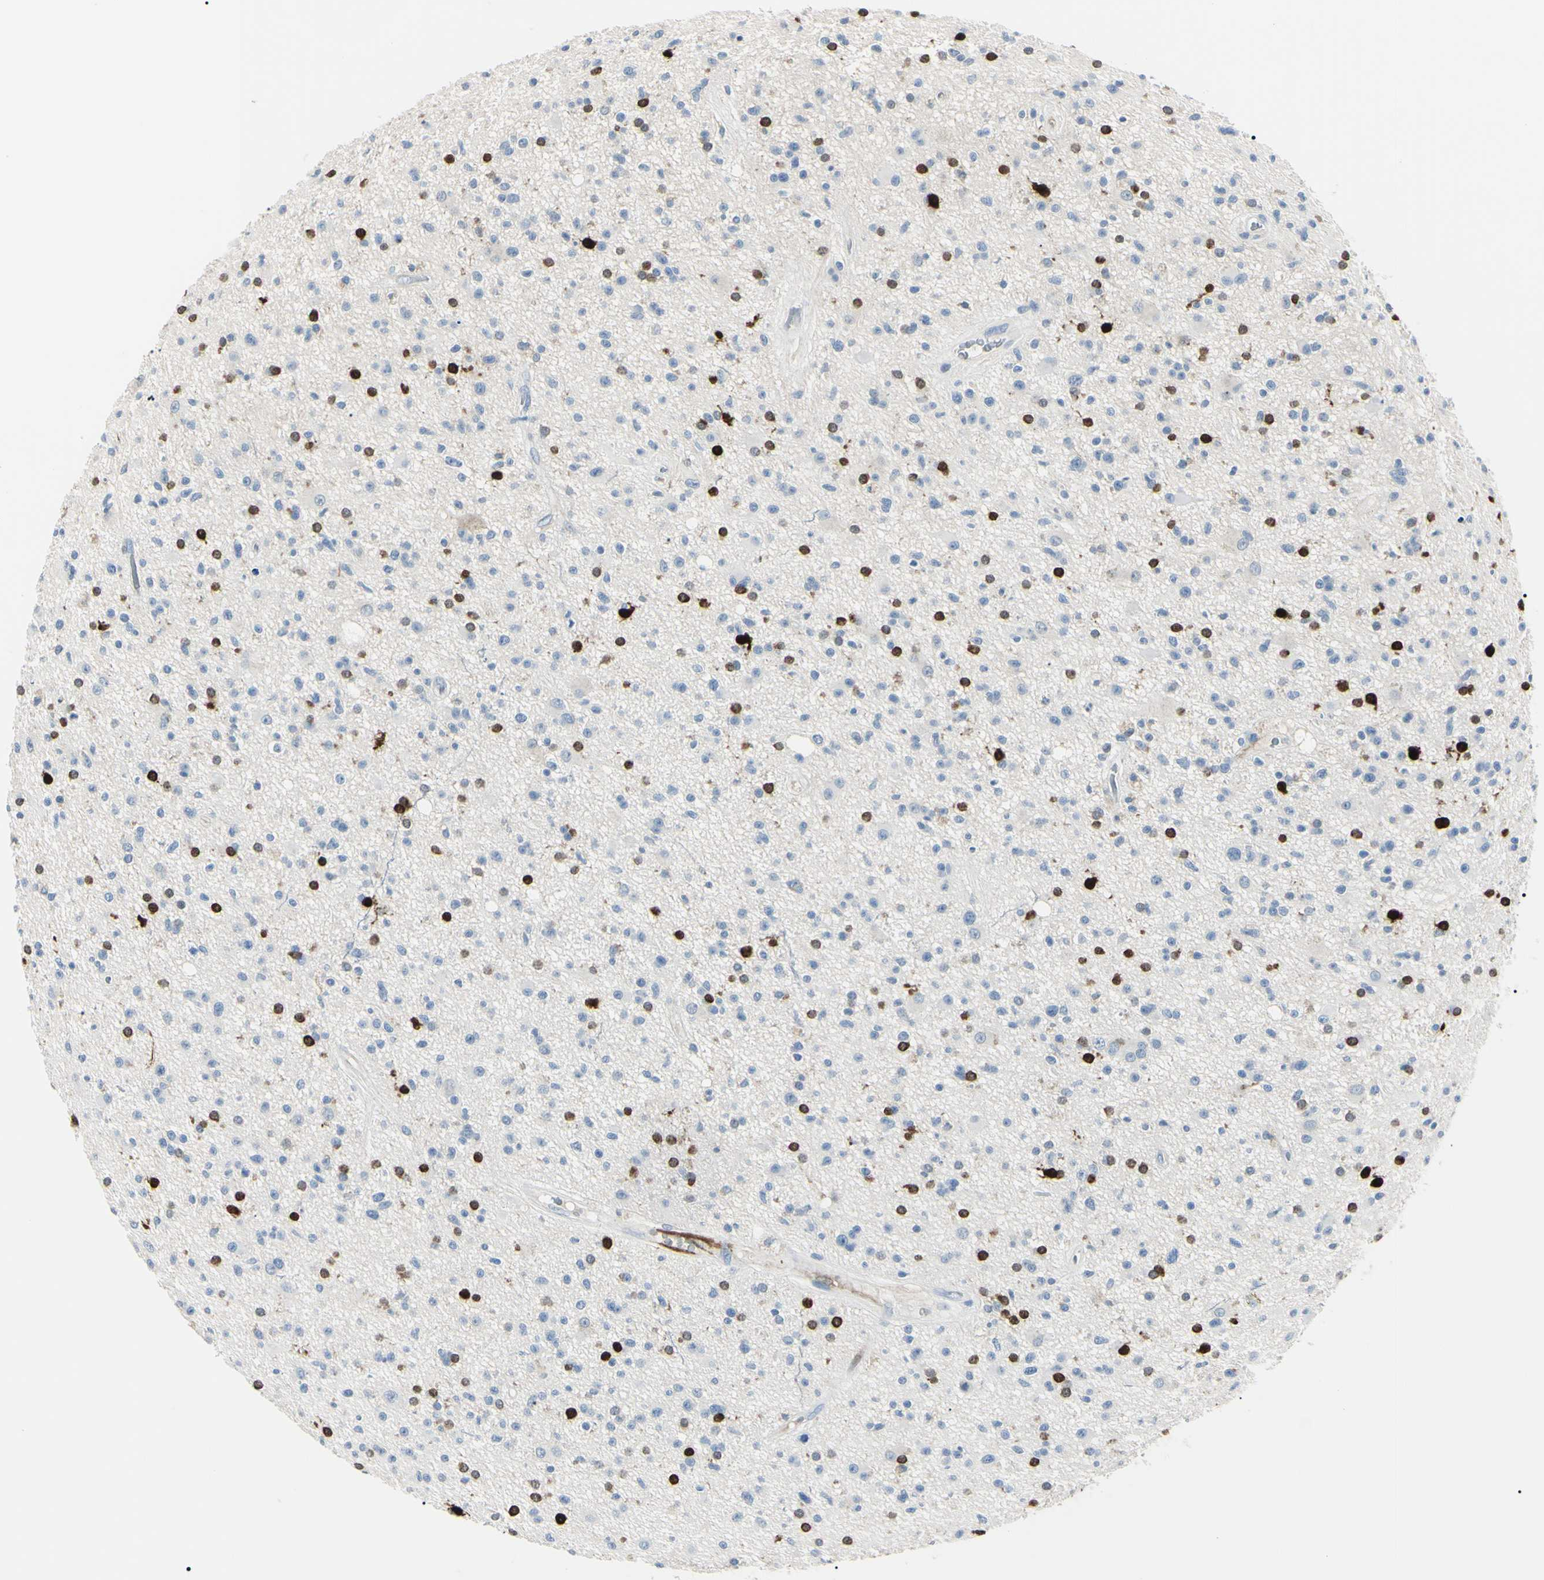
{"staining": {"intensity": "negative", "quantity": "none", "location": "none"}, "tissue": "glioma", "cell_type": "Tumor cells", "image_type": "cancer", "snomed": [{"axis": "morphology", "description": "Glioma, malignant, High grade"}, {"axis": "topography", "description": "Brain"}], "caption": "Immunohistochemical staining of malignant high-grade glioma shows no significant expression in tumor cells. The staining was performed using DAB to visualize the protein expression in brown, while the nuclei were stained in blue with hematoxylin (Magnification: 20x).", "gene": "CA2", "patient": {"sex": "male", "age": 33}}